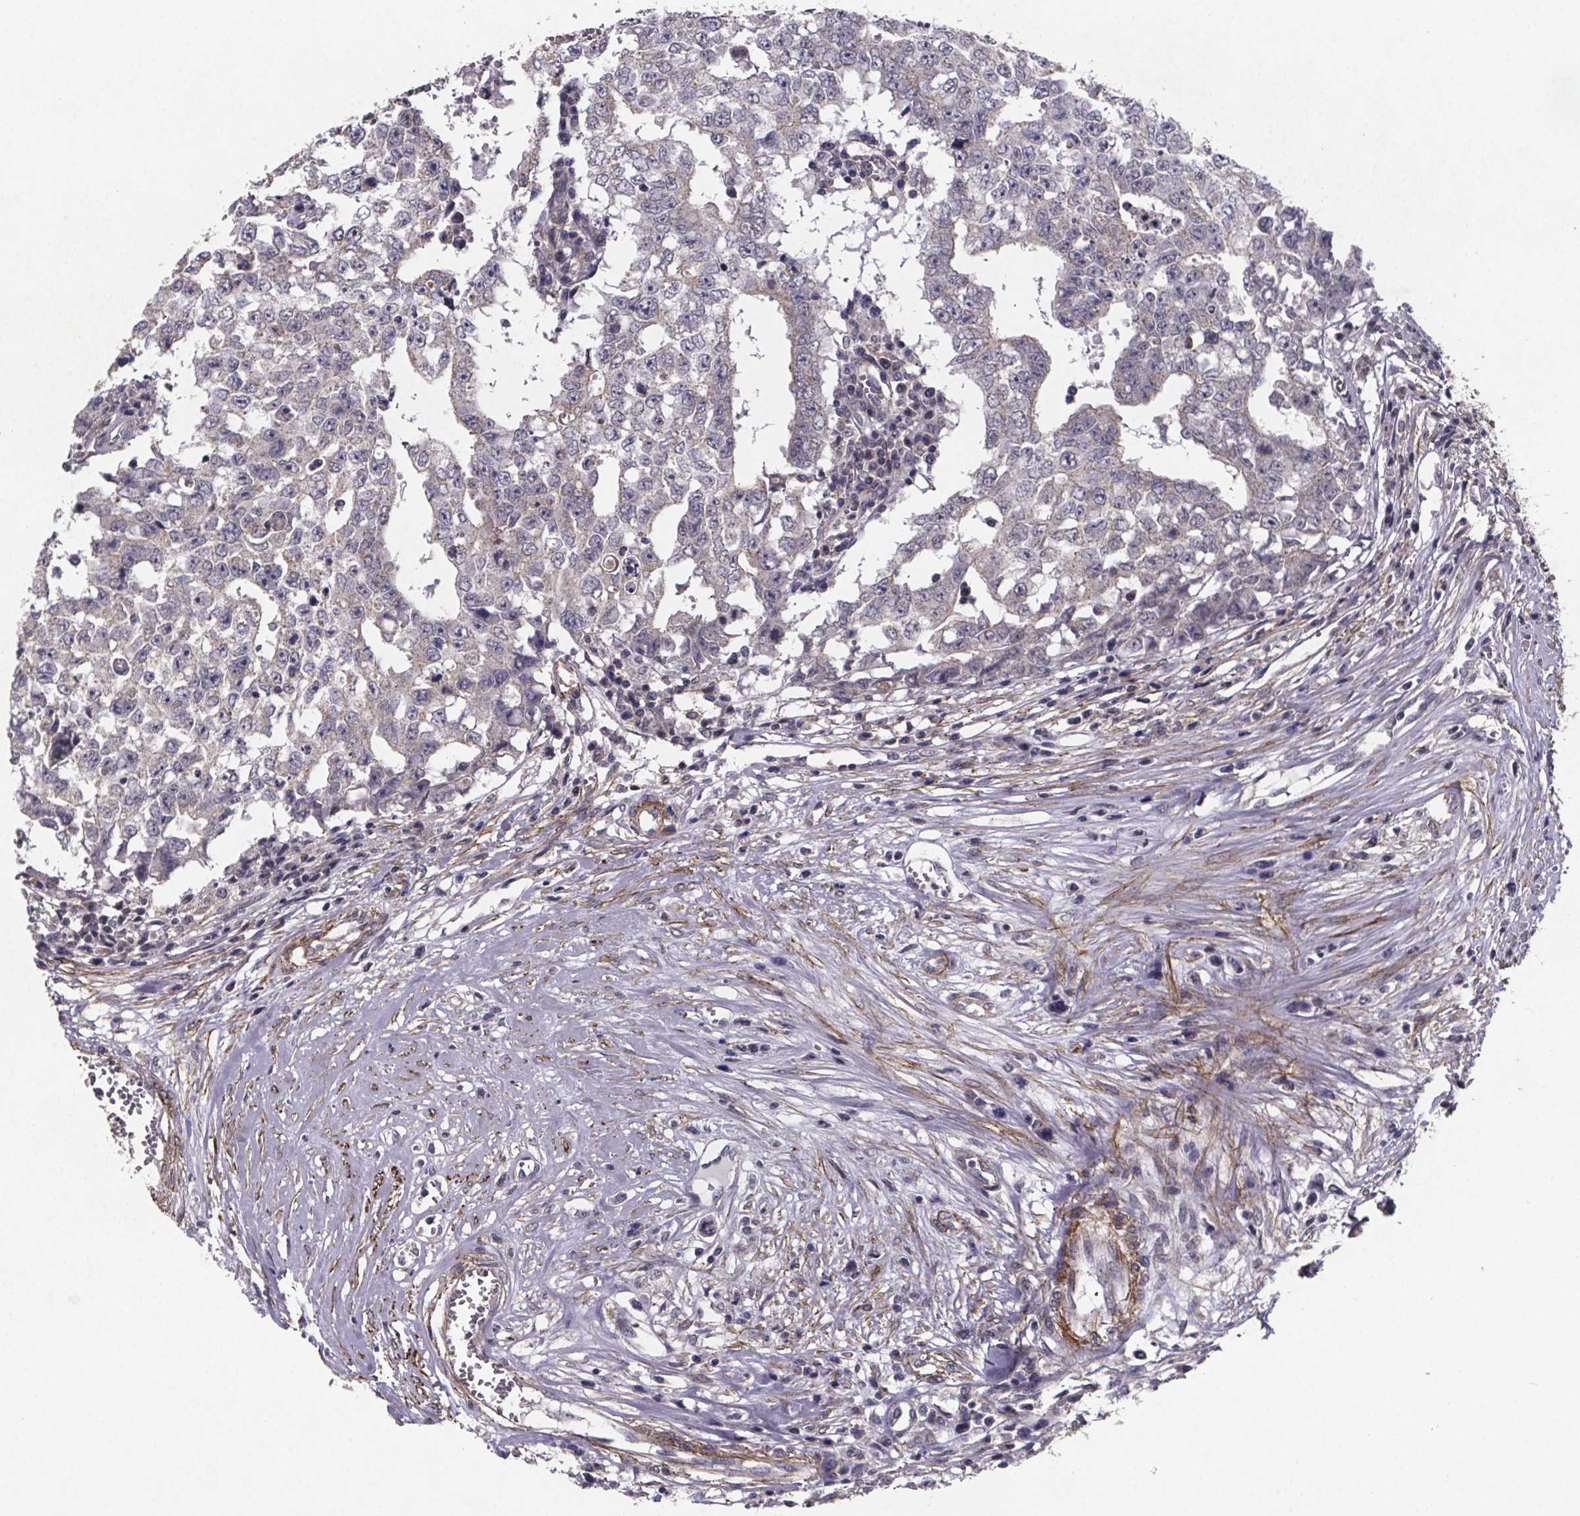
{"staining": {"intensity": "negative", "quantity": "none", "location": "none"}, "tissue": "testis cancer", "cell_type": "Tumor cells", "image_type": "cancer", "snomed": [{"axis": "morphology", "description": "Carcinoma, Embryonal, NOS"}, {"axis": "topography", "description": "Testis"}], "caption": "Immunohistochemistry of human testis cancer demonstrates no expression in tumor cells.", "gene": "PALLD", "patient": {"sex": "male", "age": 36}}